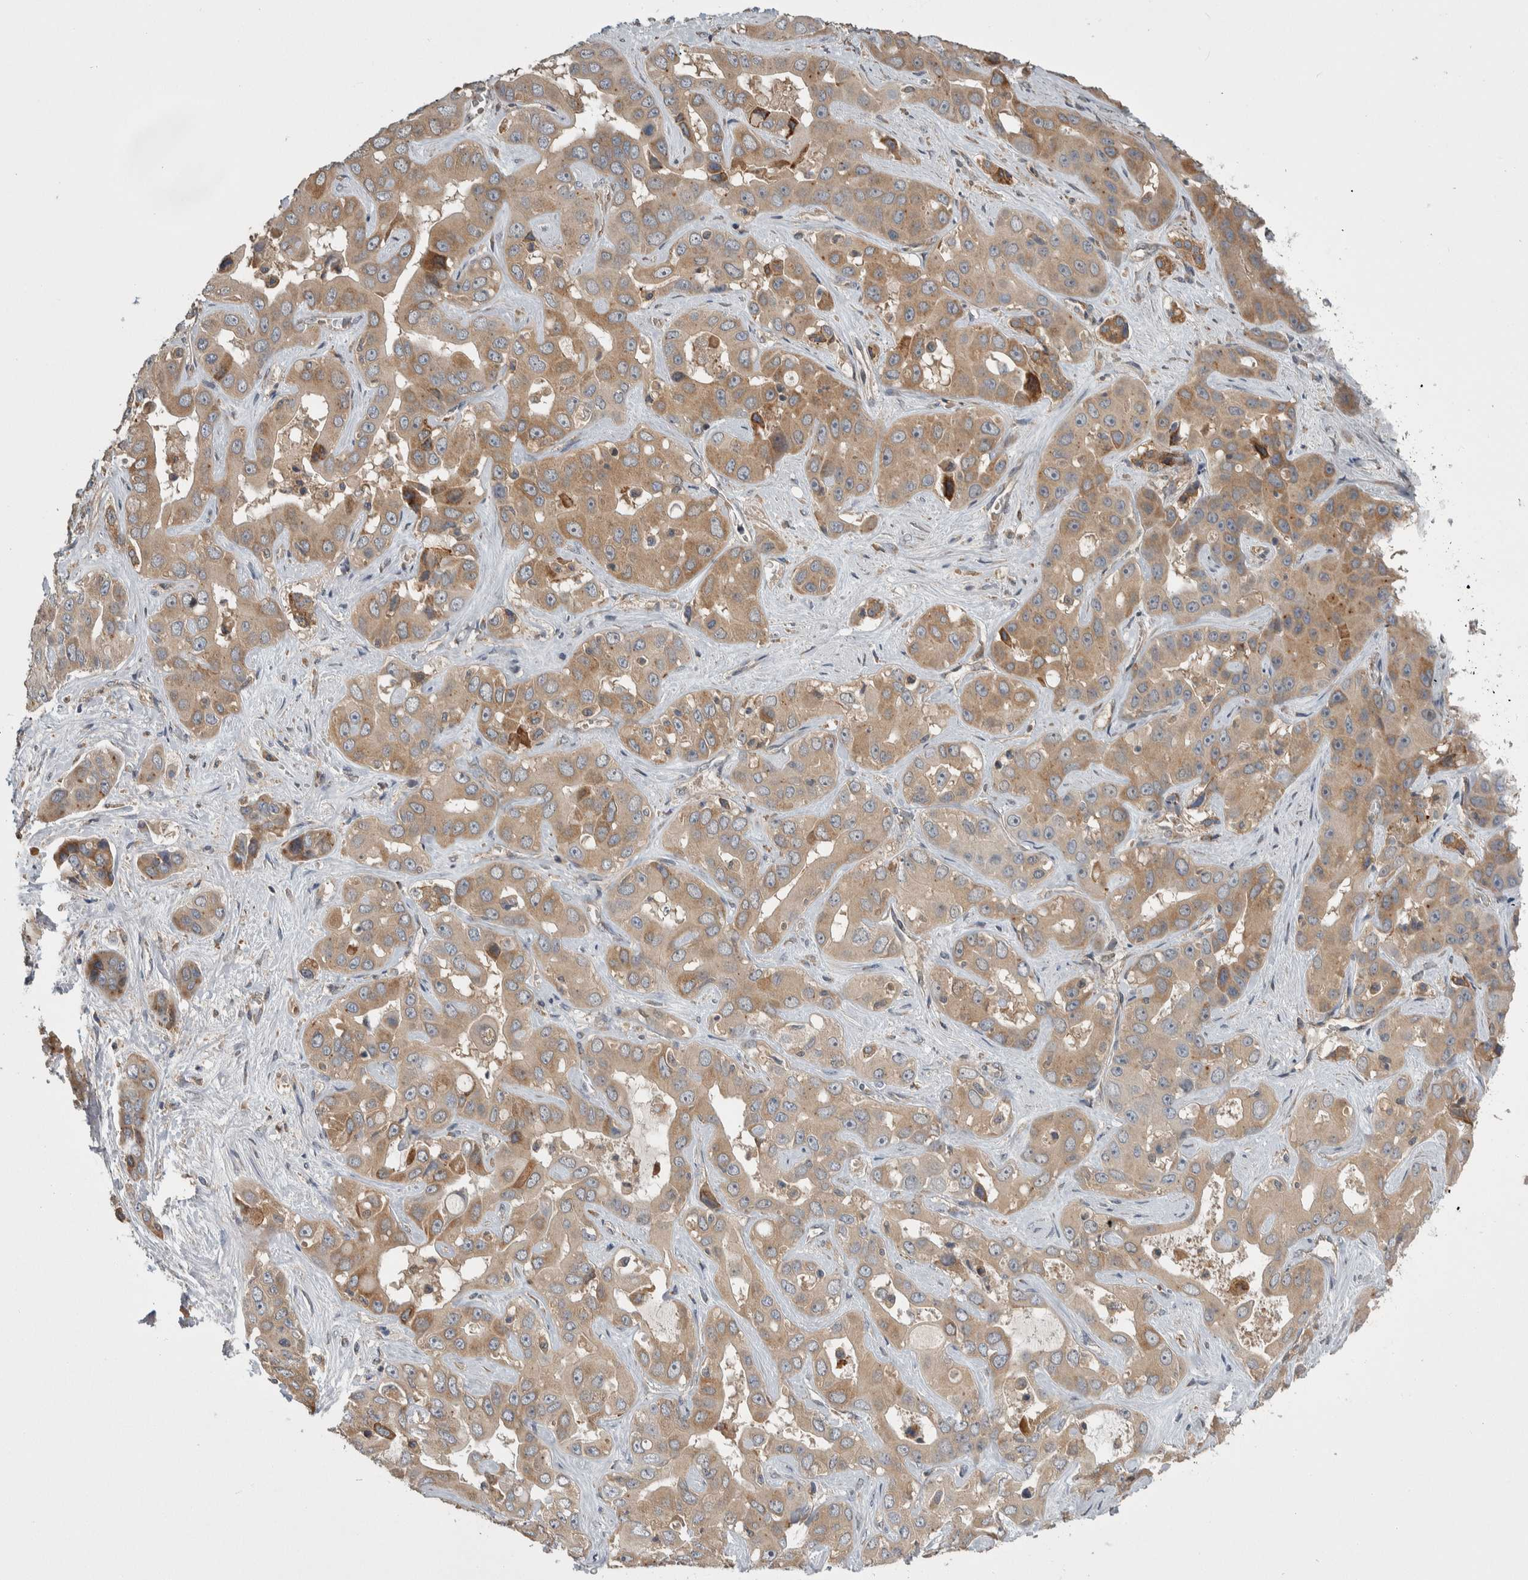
{"staining": {"intensity": "moderate", "quantity": ">75%", "location": "cytoplasmic/membranous"}, "tissue": "liver cancer", "cell_type": "Tumor cells", "image_type": "cancer", "snomed": [{"axis": "morphology", "description": "Cholangiocarcinoma"}, {"axis": "topography", "description": "Liver"}], "caption": "The micrograph reveals a brown stain indicating the presence of a protein in the cytoplasmic/membranous of tumor cells in cholangiocarcinoma (liver). (IHC, brightfield microscopy, high magnification).", "gene": "PRDM4", "patient": {"sex": "female", "age": 52}}